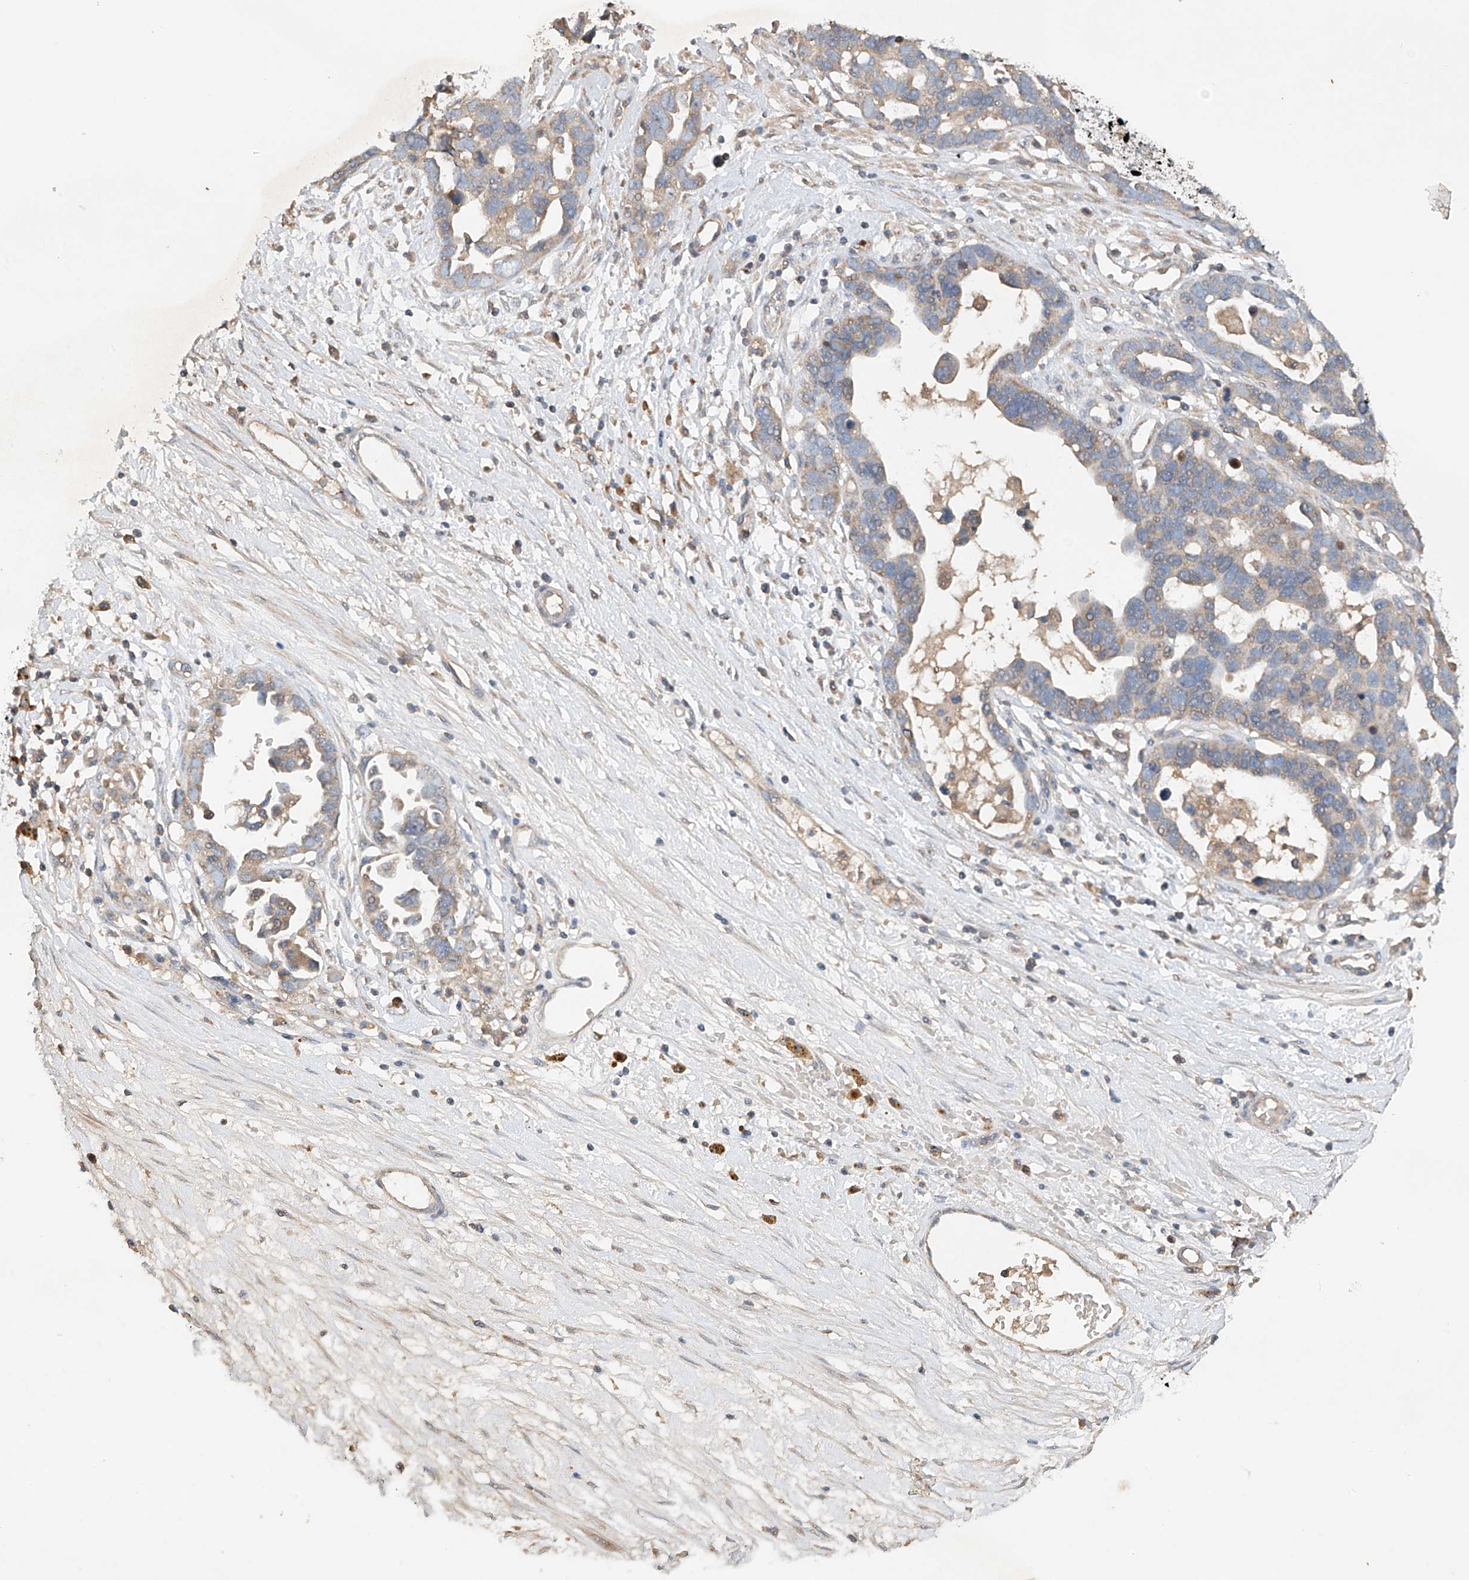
{"staining": {"intensity": "weak", "quantity": "<25%", "location": "cytoplasmic/membranous"}, "tissue": "ovarian cancer", "cell_type": "Tumor cells", "image_type": "cancer", "snomed": [{"axis": "morphology", "description": "Cystadenocarcinoma, serous, NOS"}, {"axis": "topography", "description": "Ovary"}], "caption": "Tumor cells show no significant expression in serous cystadenocarcinoma (ovarian).", "gene": "GNB1L", "patient": {"sex": "female", "age": 54}}